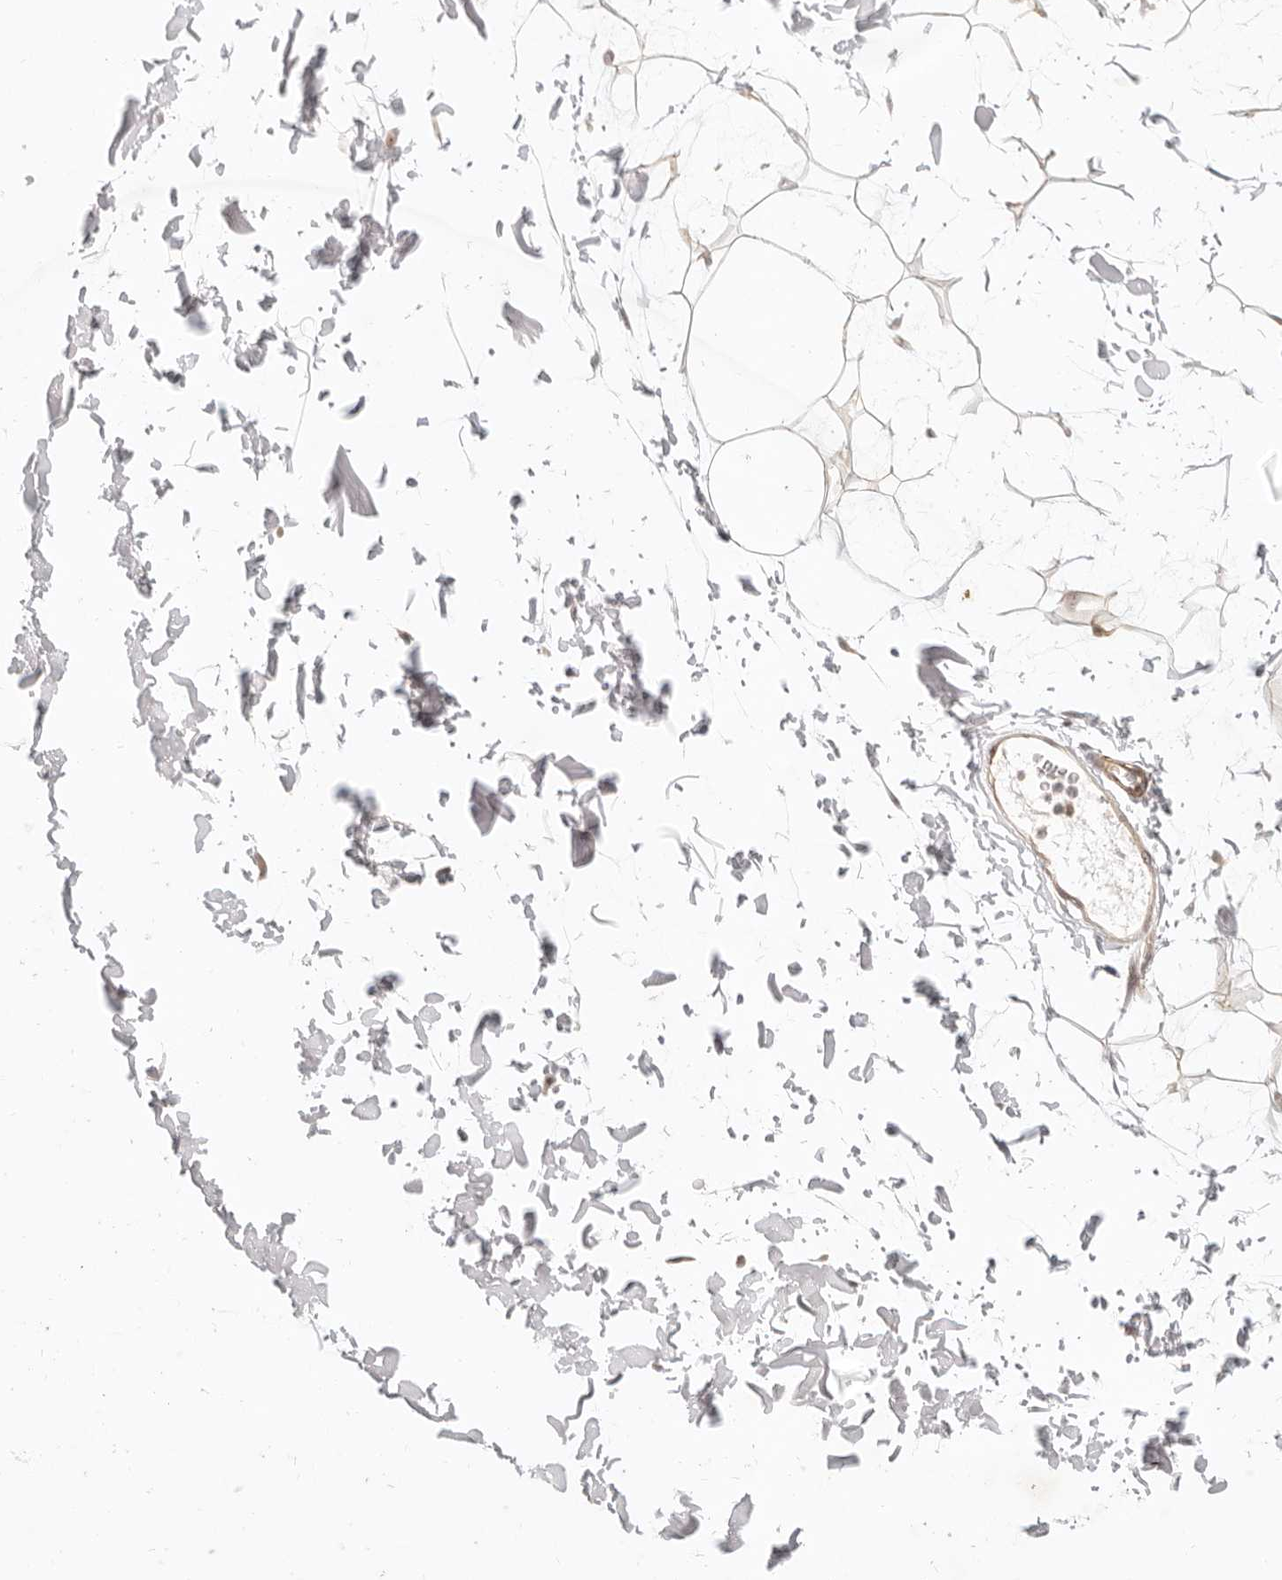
{"staining": {"intensity": "weak", "quantity": ">75%", "location": "cytoplasmic/membranous,nuclear"}, "tissue": "adipose tissue", "cell_type": "Adipocytes", "image_type": "normal", "snomed": [{"axis": "morphology", "description": "Normal tissue, NOS"}, {"axis": "topography", "description": "Soft tissue"}], "caption": "The immunohistochemical stain labels weak cytoplasmic/membranous,nuclear positivity in adipocytes of normal adipose tissue.", "gene": "BAP1", "patient": {"sex": "male", "age": 72}}